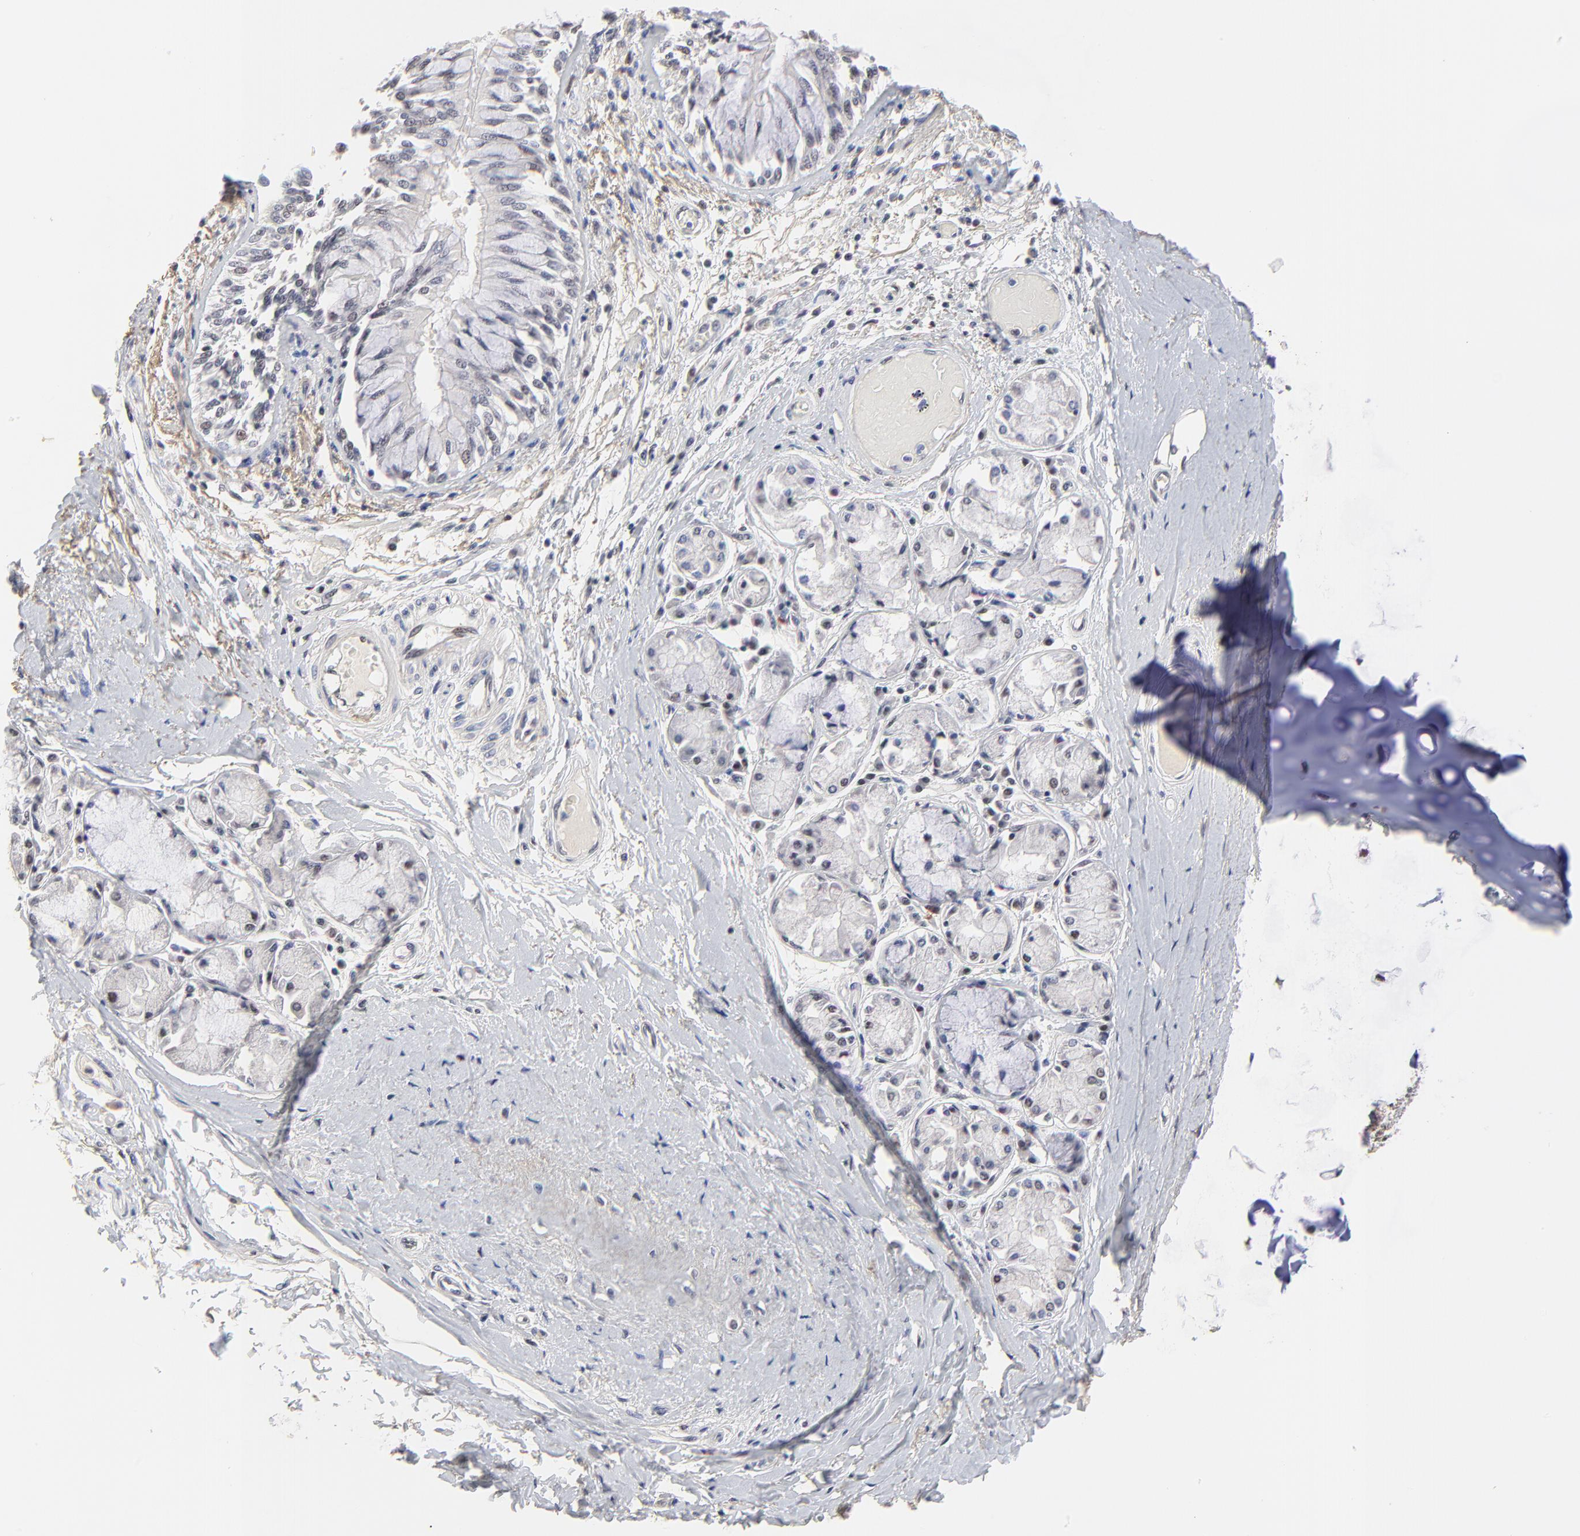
{"staining": {"intensity": "negative", "quantity": "none", "location": "none"}, "tissue": "bronchus", "cell_type": "Respiratory epithelial cells", "image_type": "normal", "snomed": [{"axis": "morphology", "description": "Normal tissue, NOS"}, {"axis": "topography", "description": "Cartilage tissue"}, {"axis": "topography", "description": "Bronchus"}, {"axis": "topography", "description": "Lung"}, {"axis": "topography", "description": "Peripheral nerve tissue"}], "caption": "A micrograph of human bronchus is negative for staining in respiratory epithelial cells. The staining was performed using DAB (3,3'-diaminobenzidine) to visualize the protein expression in brown, while the nuclei were stained in blue with hematoxylin (Magnification: 20x).", "gene": "OGFOD1", "patient": {"sex": "female", "age": 49}}